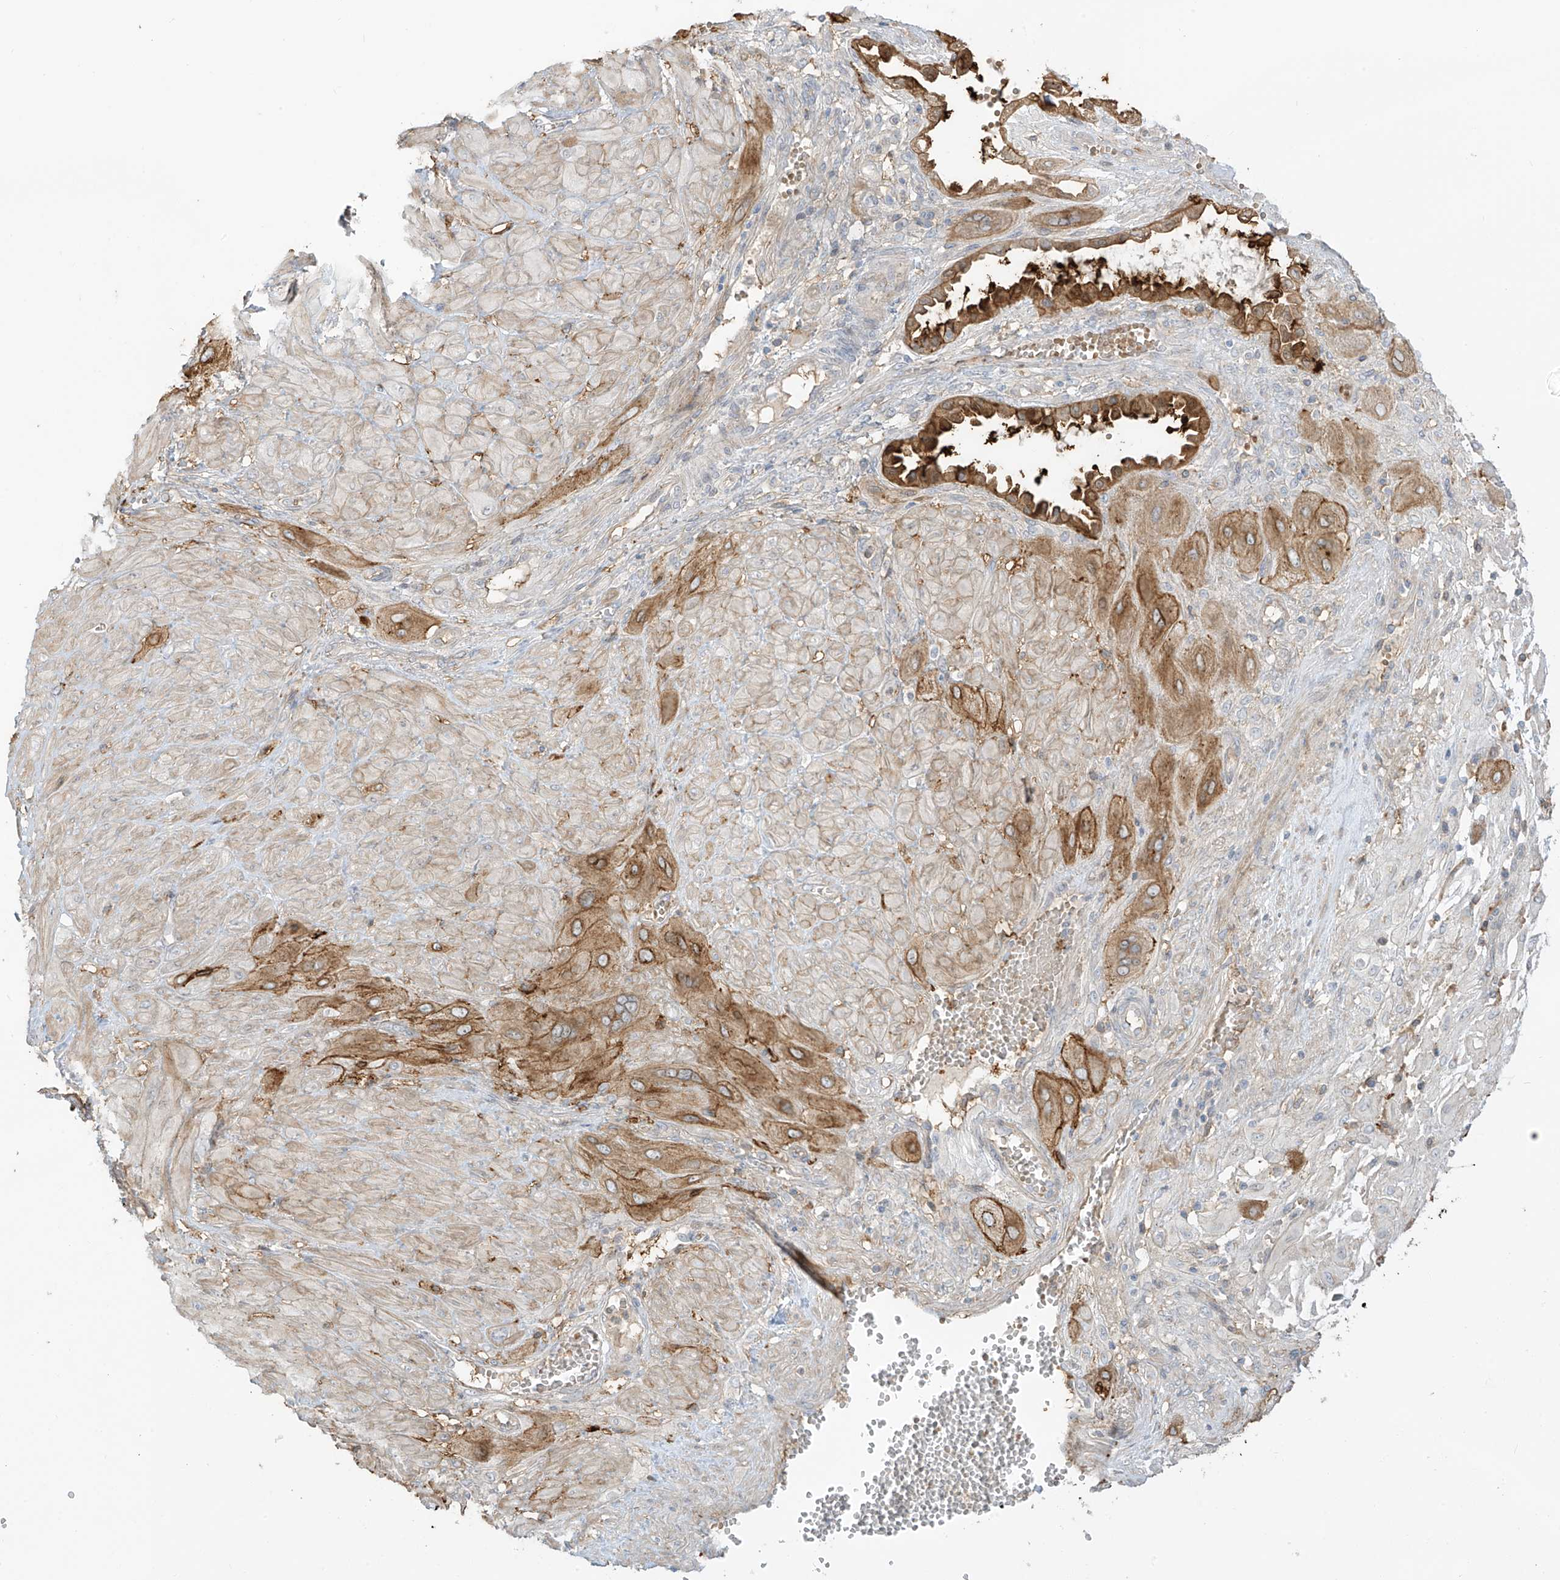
{"staining": {"intensity": "moderate", "quantity": ">75%", "location": "cytoplasmic/membranous"}, "tissue": "cervical cancer", "cell_type": "Tumor cells", "image_type": "cancer", "snomed": [{"axis": "morphology", "description": "Squamous cell carcinoma, NOS"}, {"axis": "topography", "description": "Cervix"}], "caption": "DAB immunohistochemical staining of squamous cell carcinoma (cervical) exhibits moderate cytoplasmic/membranous protein staining in about >75% of tumor cells. (Stains: DAB in brown, nuclei in blue, Microscopy: brightfield microscopy at high magnification).", "gene": "ZGRF1", "patient": {"sex": "female", "age": 34}}